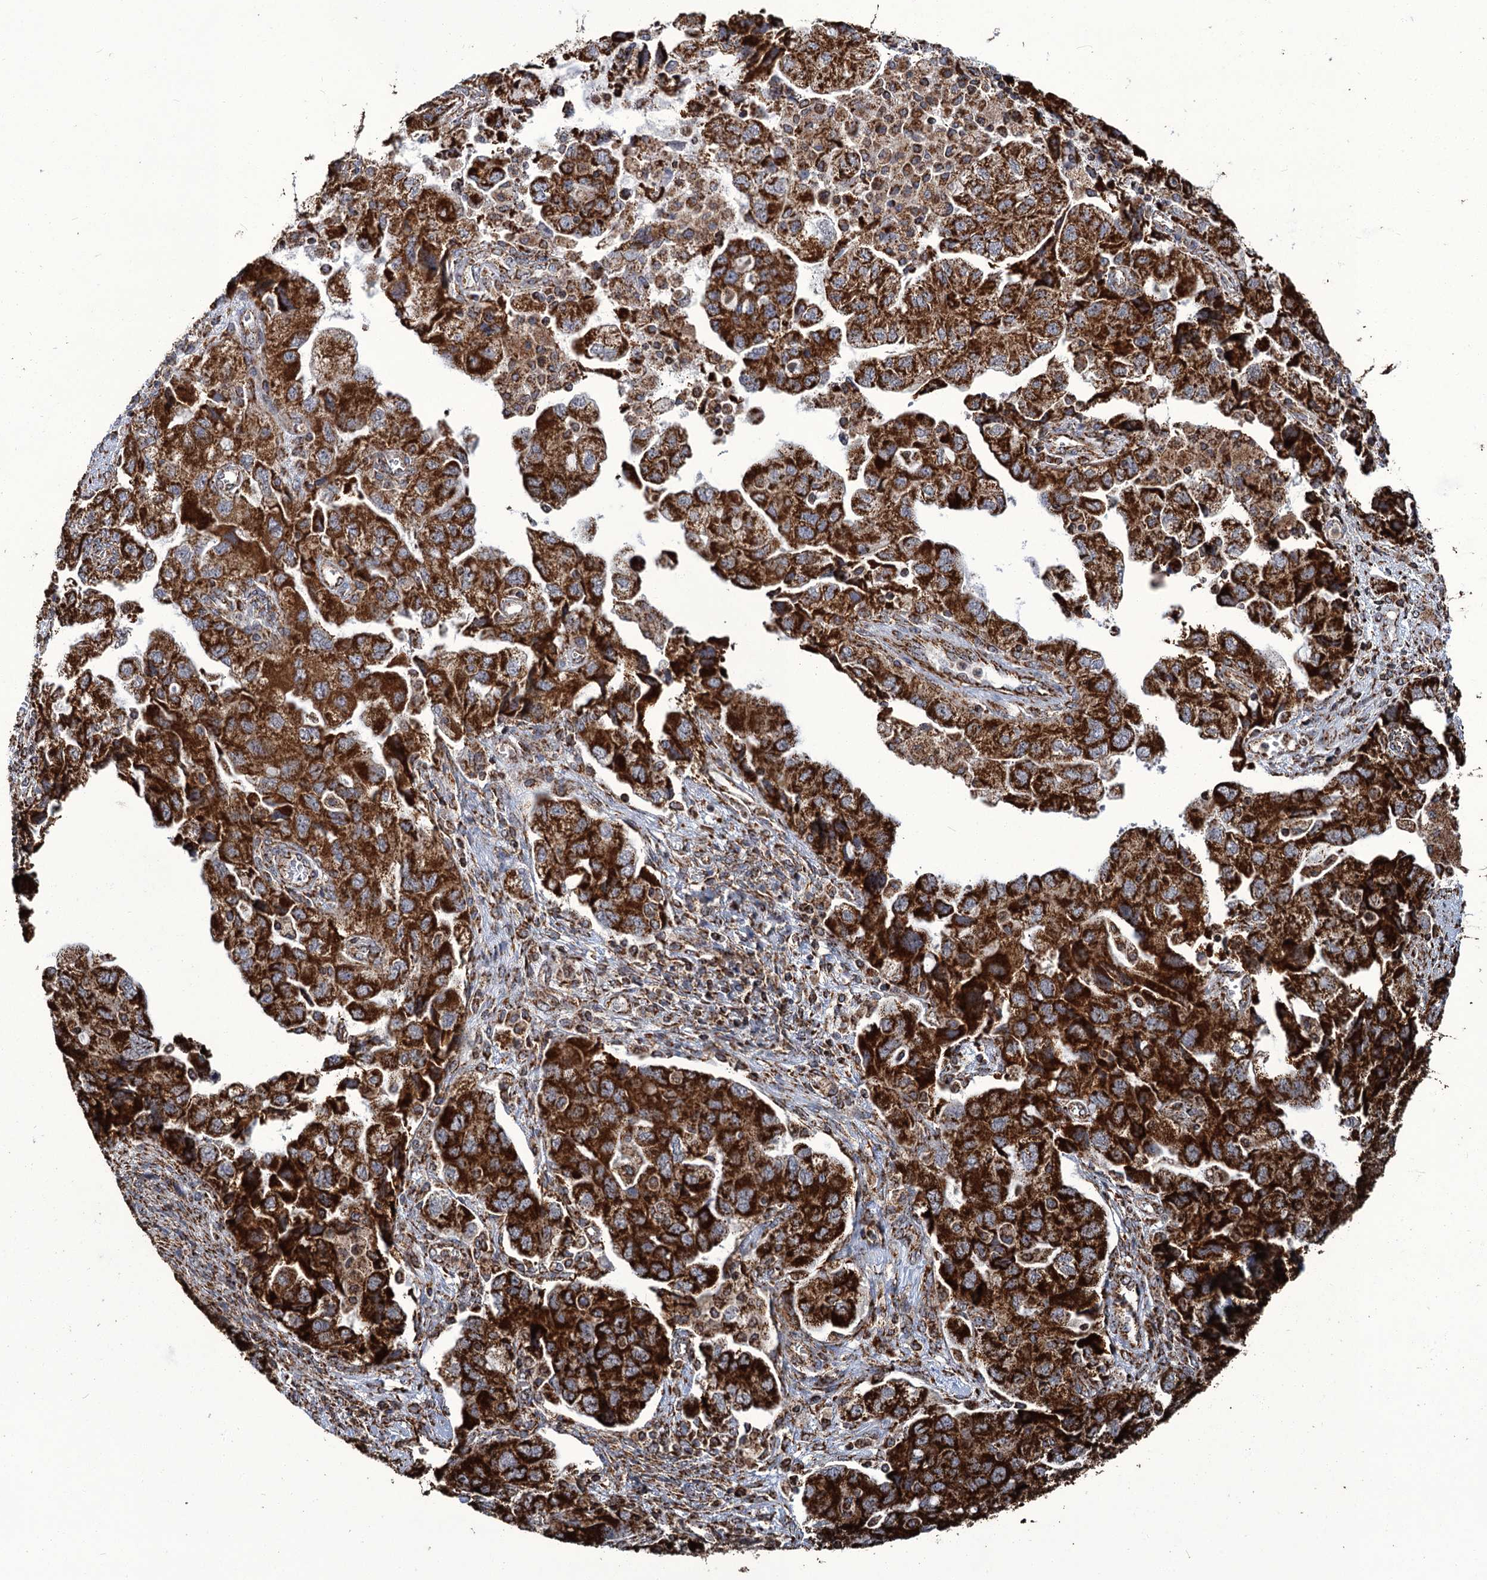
{"staining": {"intensity": "strong", "quantity": ">75%", "location": "cytoplasmic/membranous"}, "tissue": "ovarian cancer", "cell_type": "Tumor cells", "image_type": "cancer", "snomed": [{"axis": "morphology", "description": "Carcinoma, NOS"}, {"axis": "morphology", "description": "Cystadenocarcinoma, serous, NOS"}, {"axis": "topography", "description": "Ovary"}], "caption": "Strong cytoplasmic/membranous staining for a protein is present in approximately >75% of tumor cells of ovarian carcinoma using immunohistochemistry (IHC).", "gene": "APH1A", "patient": {"sex": "female", "age": 69}}